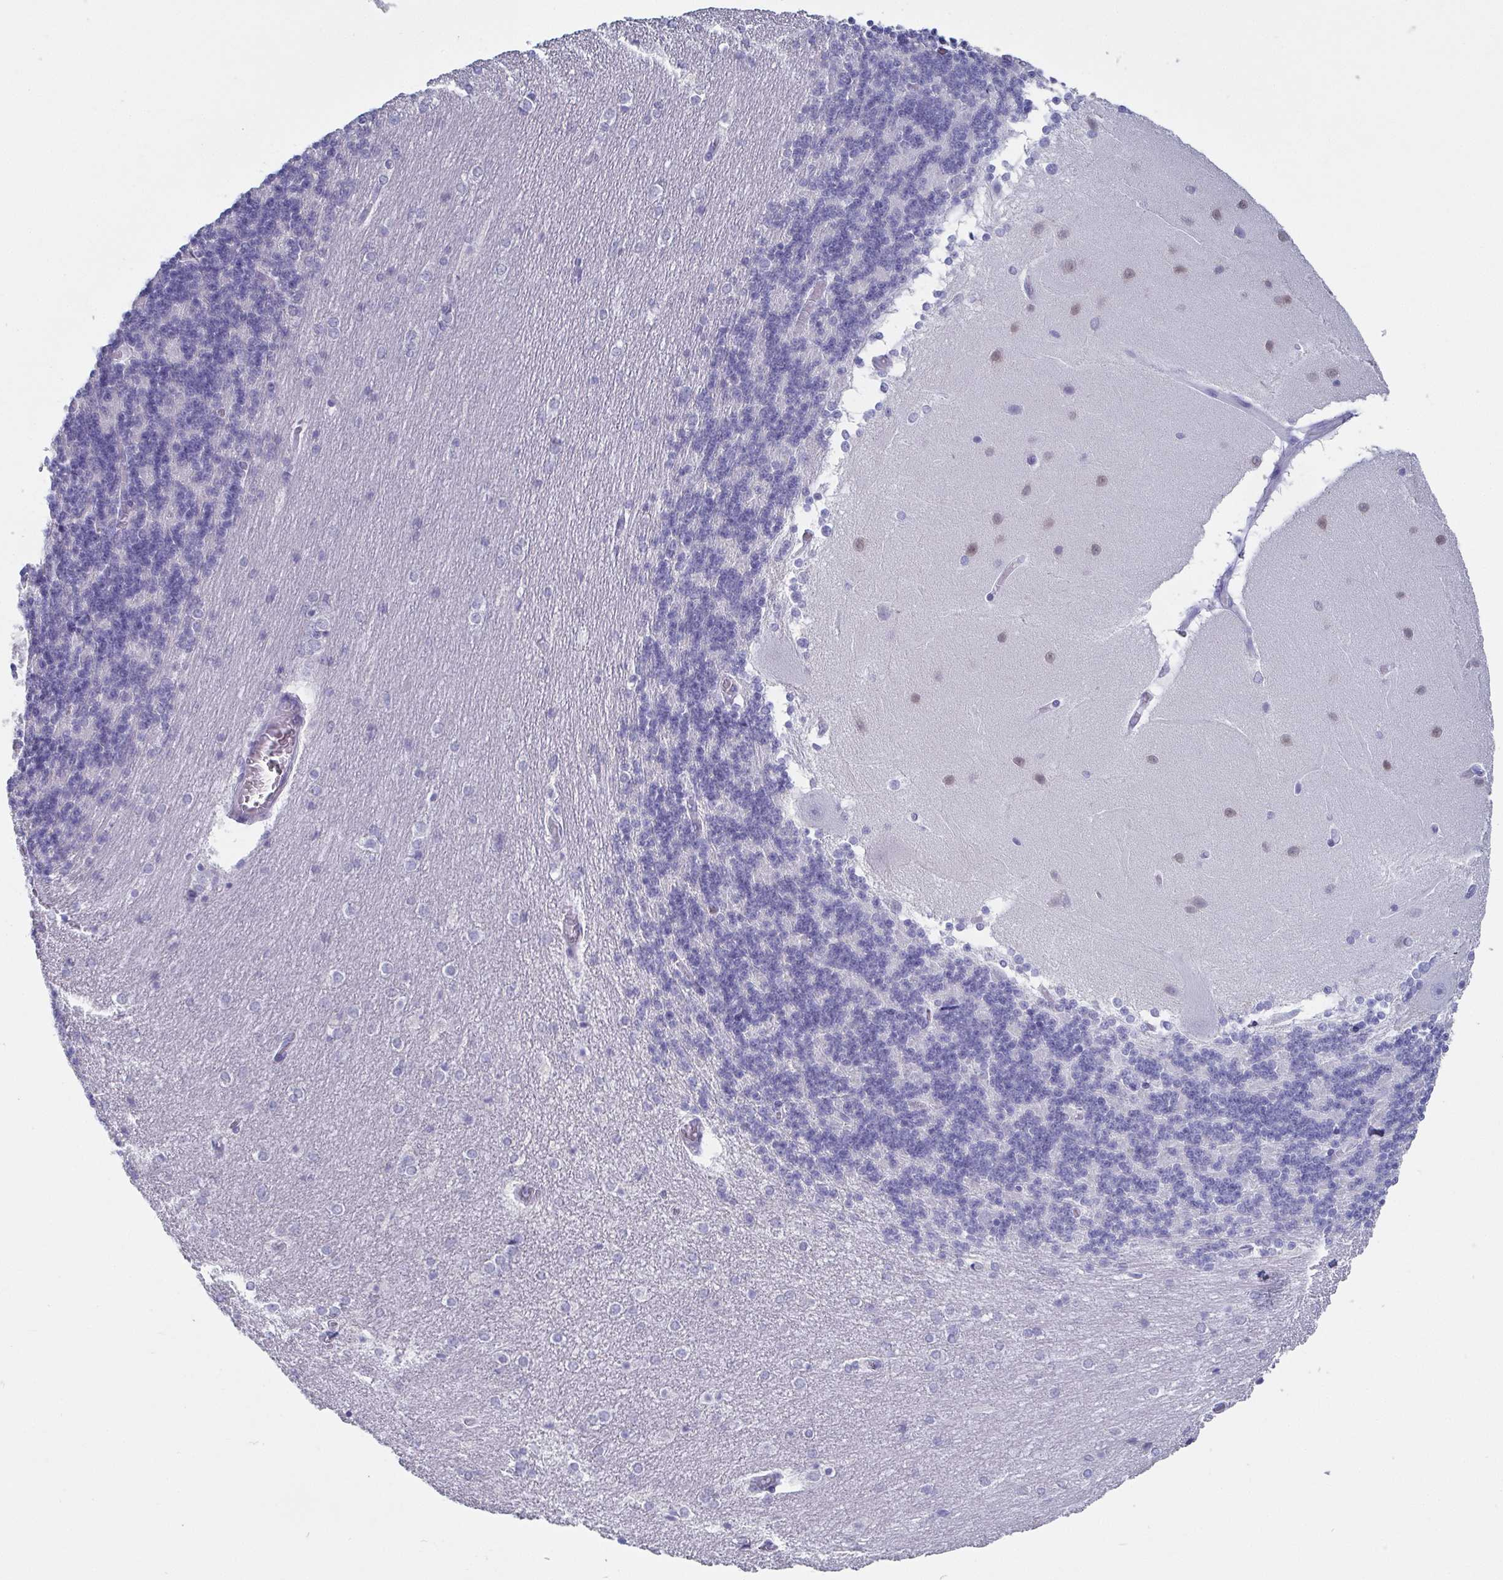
{"staining": {"intensity": "negative", "quantity": "none", "location": "none"}, "tissue": "cerebellum", "cell_type": "Cells in granular layer", "image_type": "normal", "snomed": [{"axis": "morphology", "description": "Normal tissue, NOS"}, {"axis": "topography", "description": "Cerebellum"}], "caption": "The immunohistochemistry (IHC) micrograph has no significant expression in cells in granular layer of cerebellum. (DAB (3,3'-diaminobenzidine) immunohistochemistry (IHC) visualized using brightfield microscopy, high magnification).", "gene": "SCGN", "patient": {"sex": "female", "age": 54}}